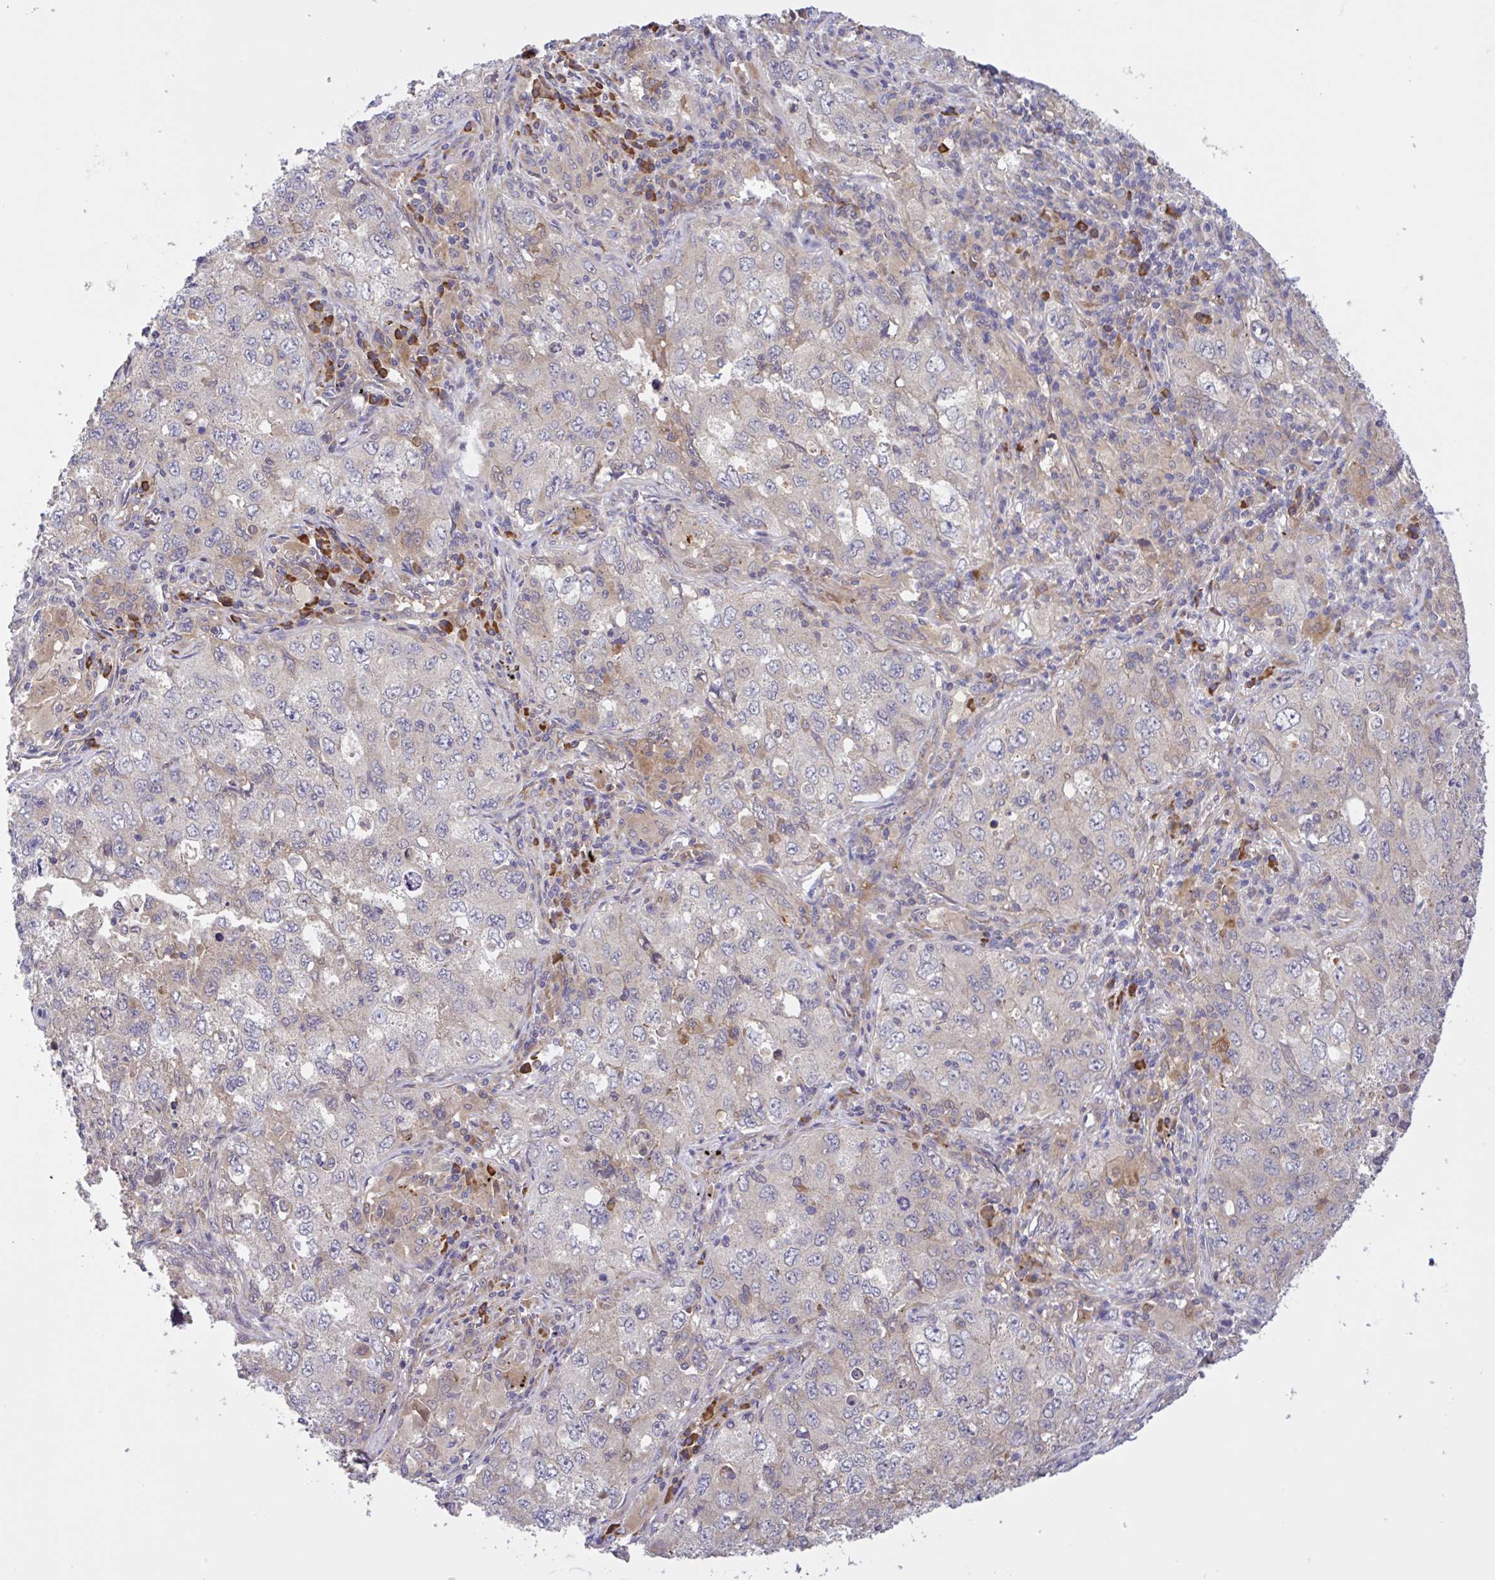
{"staining": {"intensity": "moderate", "quantity": "25%-75%", "location": "cytoplasmic/membranous"}, "tissue": "lung cancer", "cell_type": "Tumor cells", "image_type": "cancer", "snomed": [{"axis": "morphology", "description": "Adenocarcinoma, NOS"}, {"axis": "topography", "description": "Lung"}], "caption": "Adenocarcinoma (lung) tissue demonstrates moderate cytoplasmic/membranous expression in approximately 25%-75% of tumor cells", "gene": "INTS10", "patient": {"sex": "female", "age": 57}}